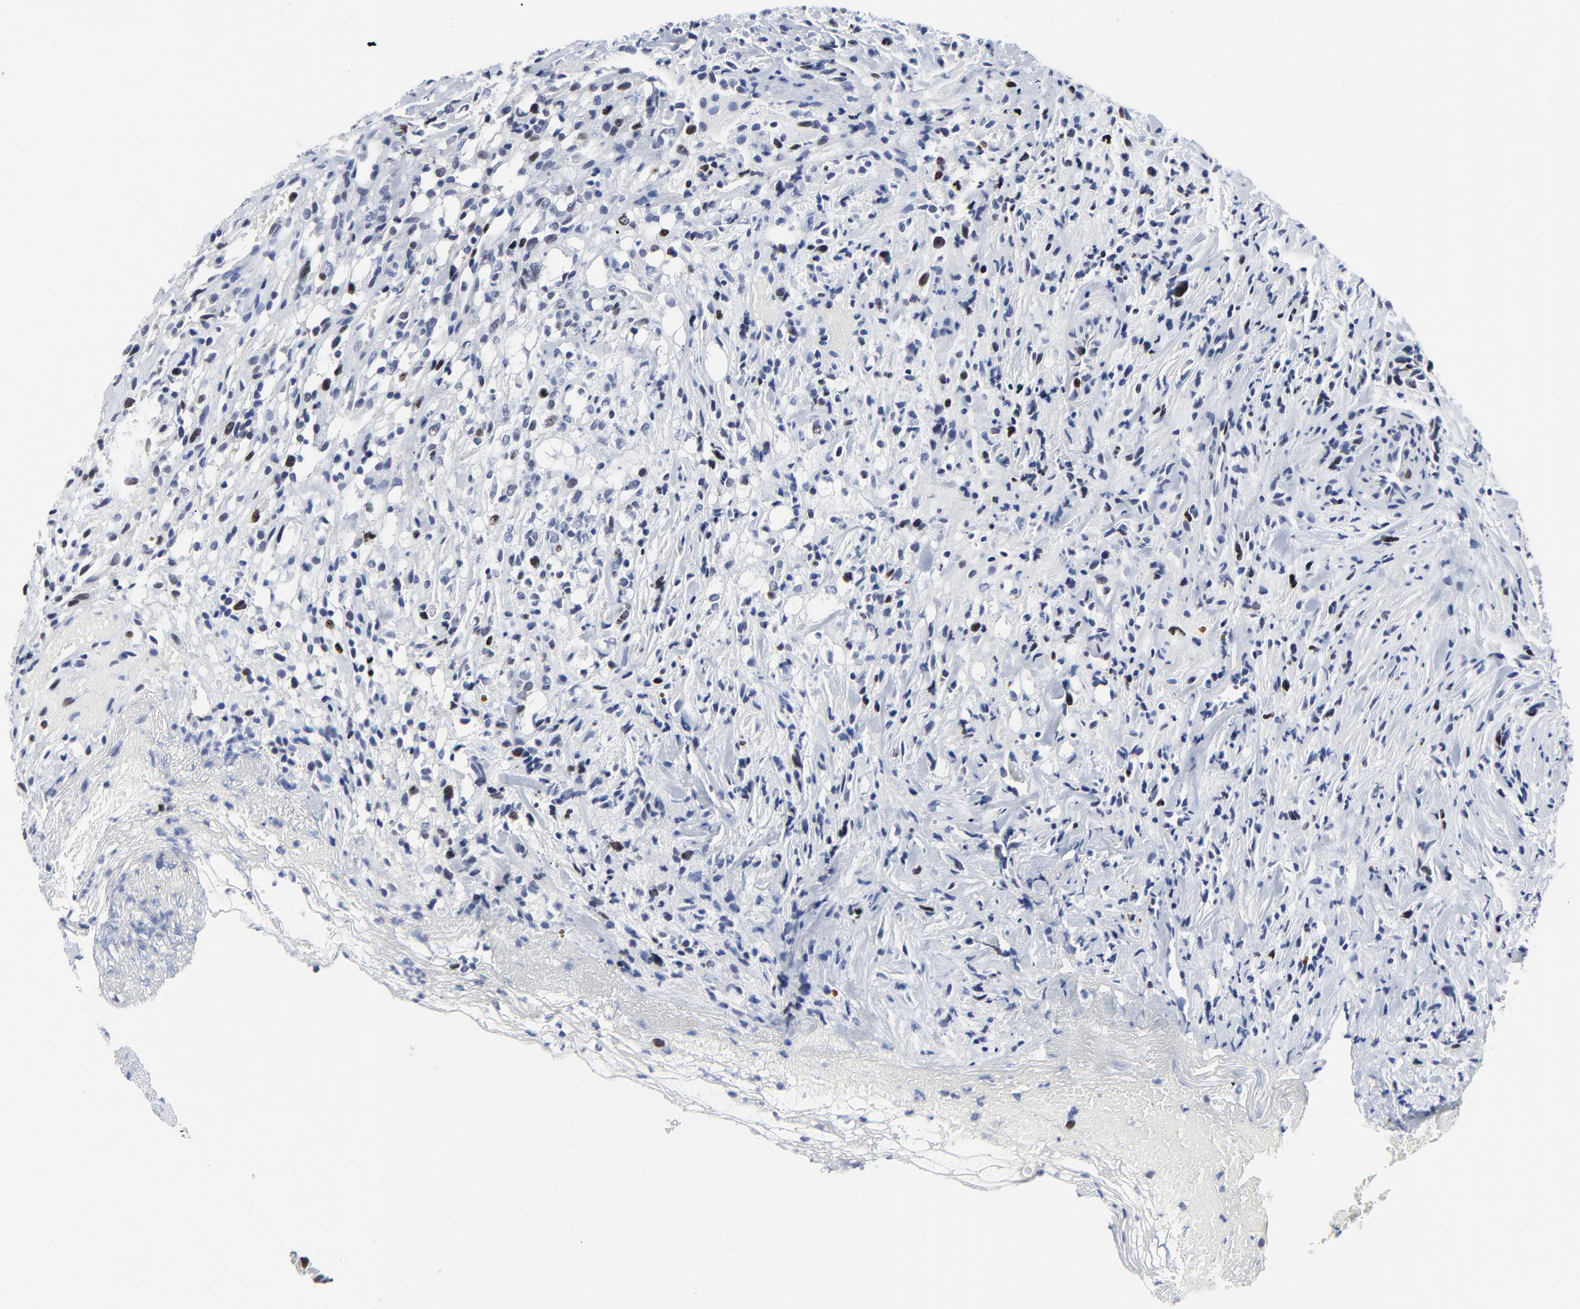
{"staining": {"intensity": "moderate", "quantity": "<25%", "location": "nuclear"}, "tissue": "glioma", "cell_type": "Tumor cells", "image_type": "cancer", "snomed": [{"axis": "morphology", "description": "Glioma, malignant, High grade"}, {"axis": "topography", "description": "Brain"}], "caption": "Immunohistochemical staining of human glioma shows low levels of moderate nuclear expression in about <25% of tumor cells.", "gene": "ZNF589", "patient": {"sex": "male", "age": 66}}